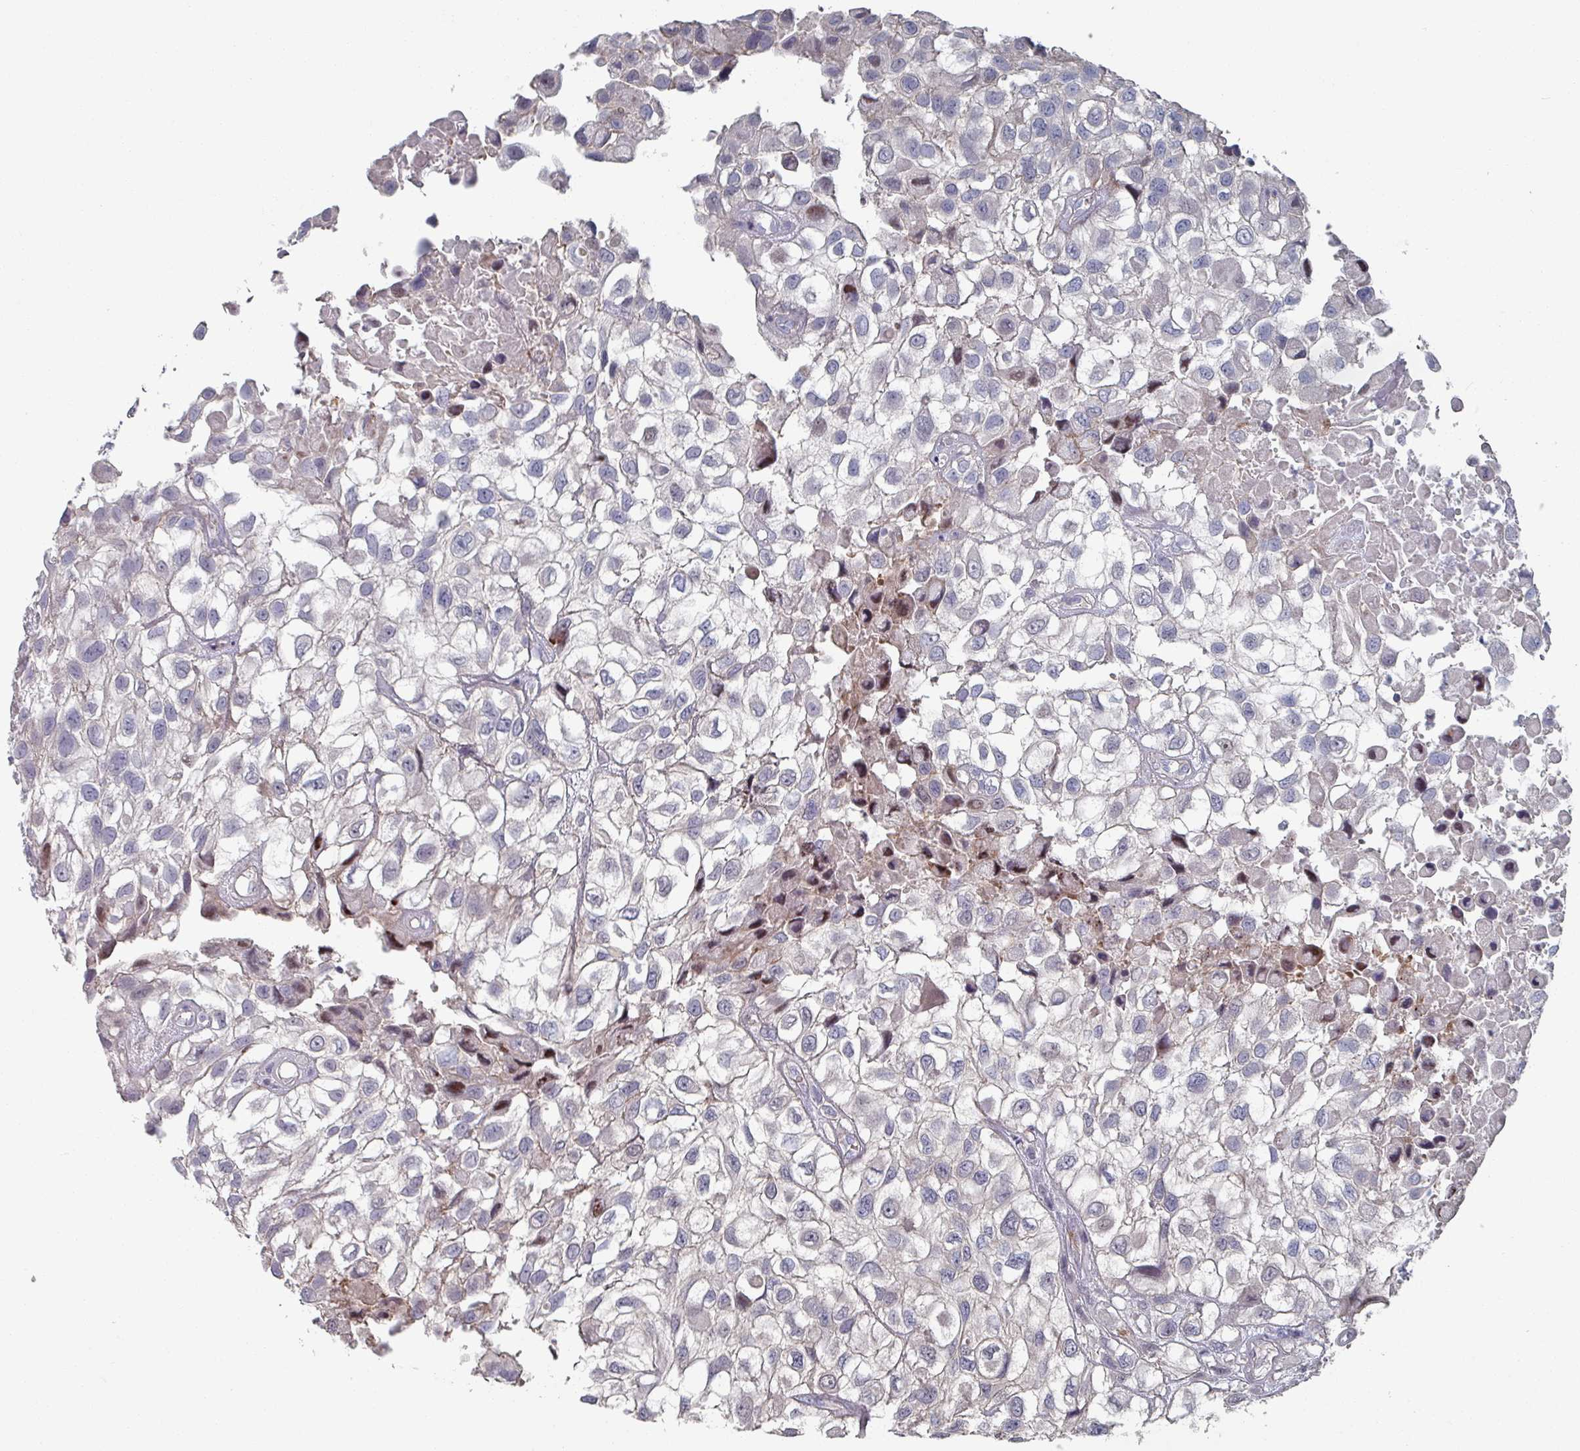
{"staining": {"intensity": "negative", "quantity": "none", "location": "none"}, "tissue": "urothelial cancer", "cell_type": "Tumor cells", "image_type": "cancer", "snomed": [{"axis": "morphology", "description": "Urothelial carcinoma, High grade"}, {"axis": "topography", "description": "Urinary bladder"}], "caption": "High power microscopy histopathology image of an immunohistochemistry (IHC) histopathology image of urothelial carcinoma (high-grade), revealing no significant expression in tumor cells. (Brightfield microscopy of DAB (3,3'-diaminobenzidine) immunohistochemistry at high magnification).", "gene": "EFL1", "patient": {"sex": "male", "age": 56}}